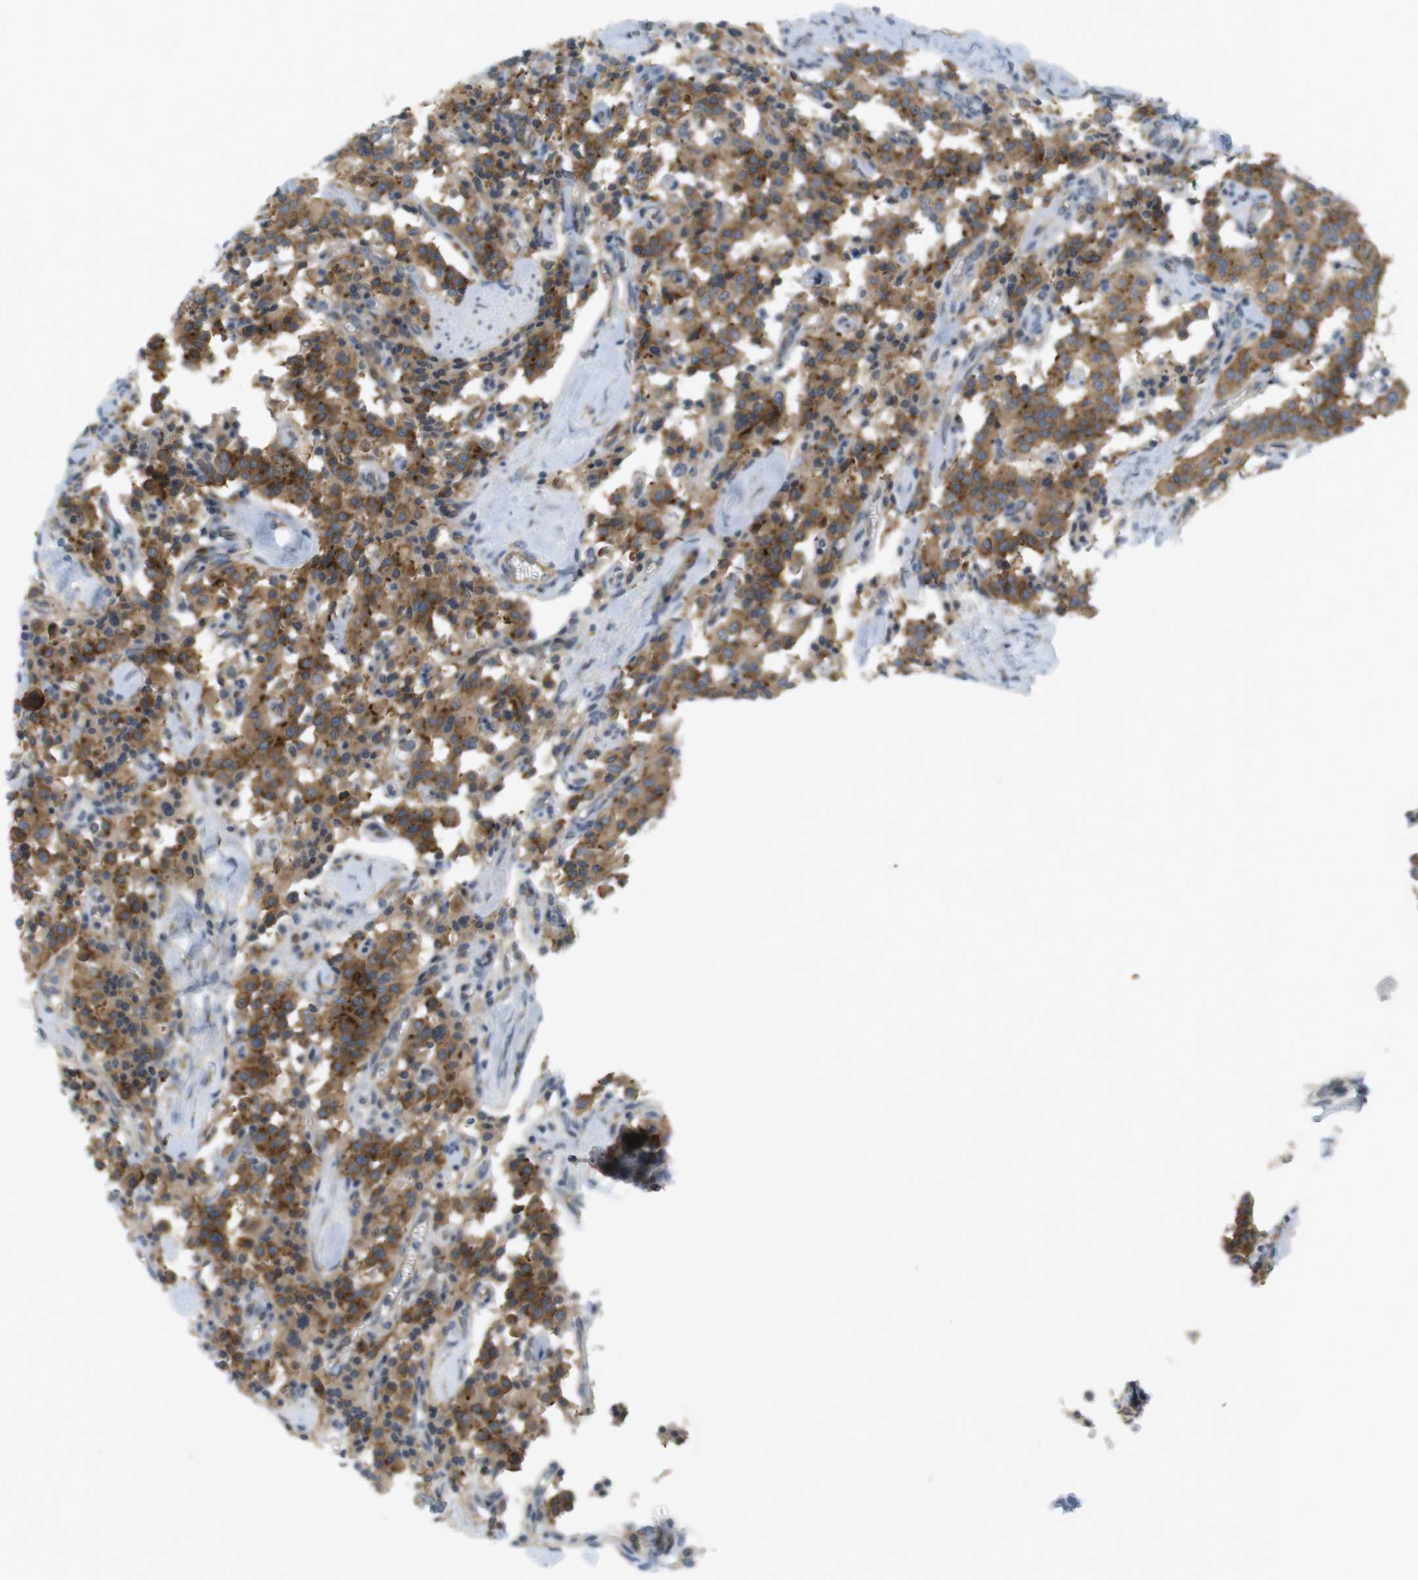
{"staining": {"intensity": "moderate", "quantity": ">75%", "location": "cytoplasmic/membranous"}, "tissue": "carcinoid", "cell_type": "Tumor cells", "image_type": "cancer", "snomed": [{"axis": "morphology", "description": "Carcinoid, malignant, NOS"}, {"axis": "topography", "description": "Lung"}], "caption": "An image of human carcinoid stained for a protein shows moderate cytoplasmic/membranous brown staining in tumor cells.", "gene": "GJC3", "patient": {"sex": "male", "age": 30}}